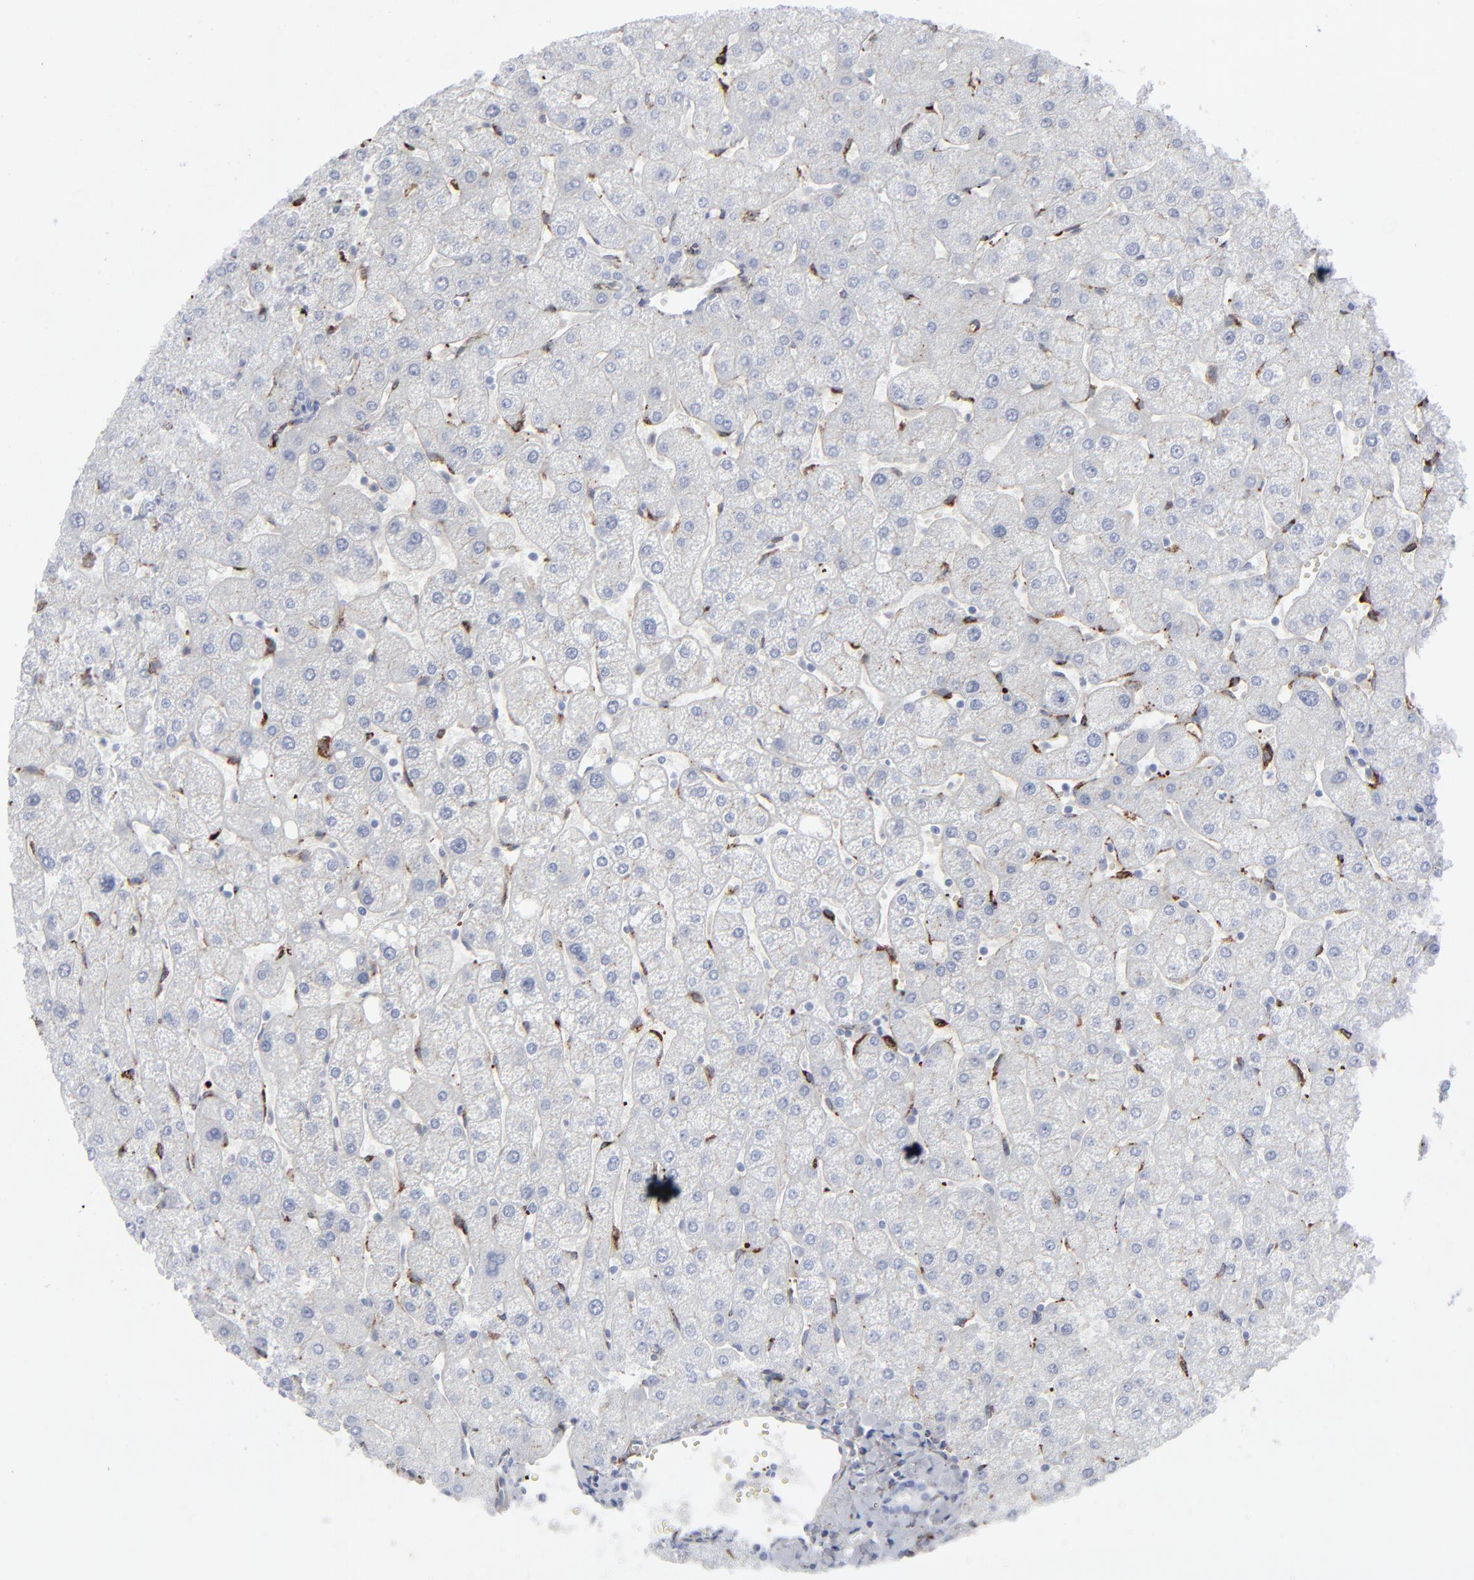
{"staining": {"intensity": "negative", "quantity": "none", "location": "none"}, "tissue": "liver", "cell_type": "Cholangiocytes", "image_type": "normal", "snomed": [{"axis": "morphology", "description": "Normal tissue, NOS"}, {"axis": "topography", "description": "Liver"}], "caption": "A photomicrograph of liver stained for a protein displays no brown staining in cholangiocytes. The staining was performed using DAB (3,3'-diaminobenzidine) to visualize the protein expression in brown, while the nuclei were stained in blue with hematoxylin (Magnification: 20x).", "gene": "SPARC", "patient": {"sex": "male", "age": 67}}